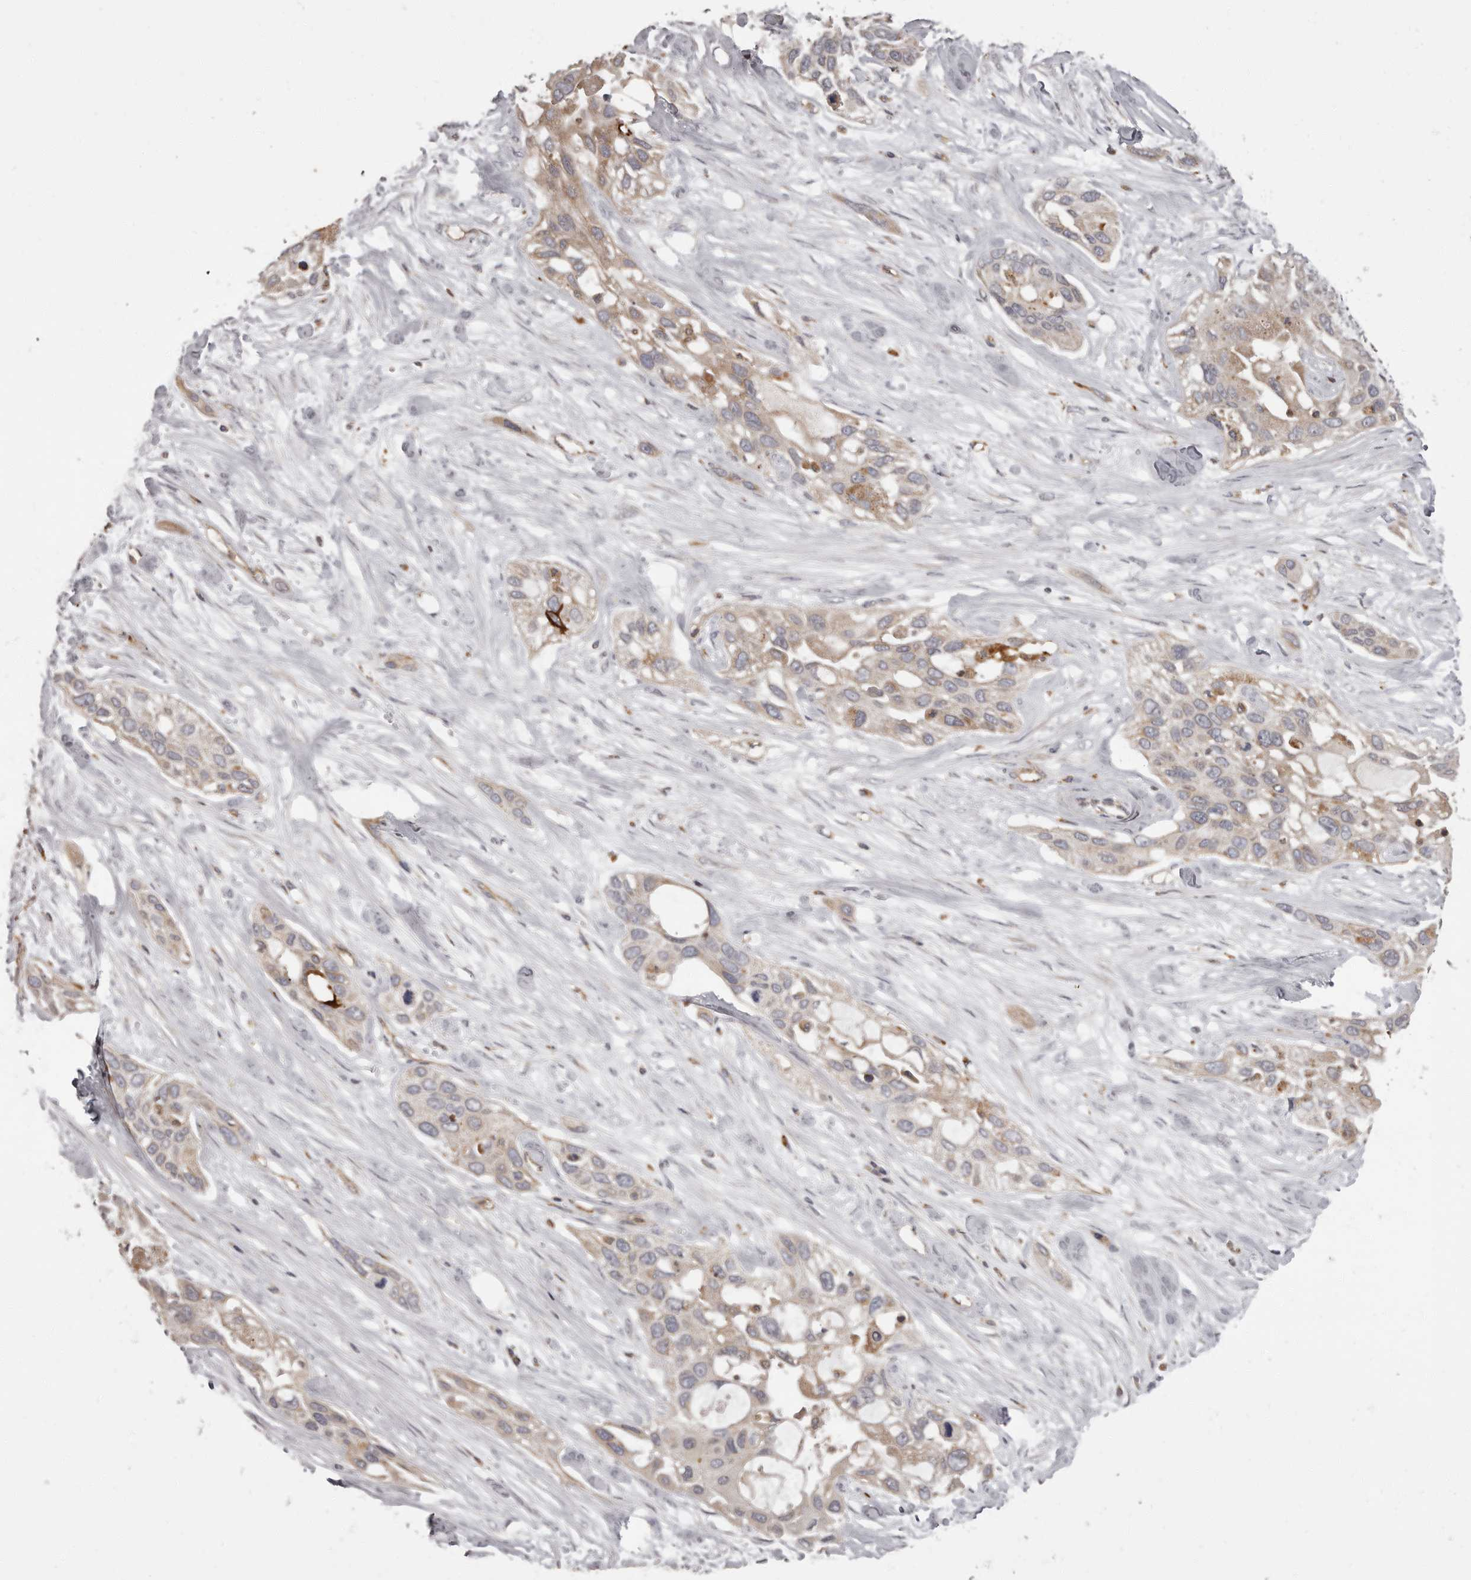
{"staining": {"intensity": "weak", "quantity": "25%-75%", "location": "cytoplasmic/membranous"}, "tissue": "pancreatic cancer", "cell_type": "Tumor cells", "image_type": "cancer", "snomed": [{"axis": "morphology", "description": "Adenocarcinoma, NOS"}, {"axis": "topography", "description": "Pancreas"}], "caption": "A brown stain shows weak cytoplasmic/membranous staining of a protein in adenocarcinoma (pancreatic) tumor cells. The staining is performed using DAB brown chromogen to label protein expression. The nuclei are counter-stained blue using hematoxylin.", "gene": "ADCY2", "patient": {"sex": "female", "age": 60}}